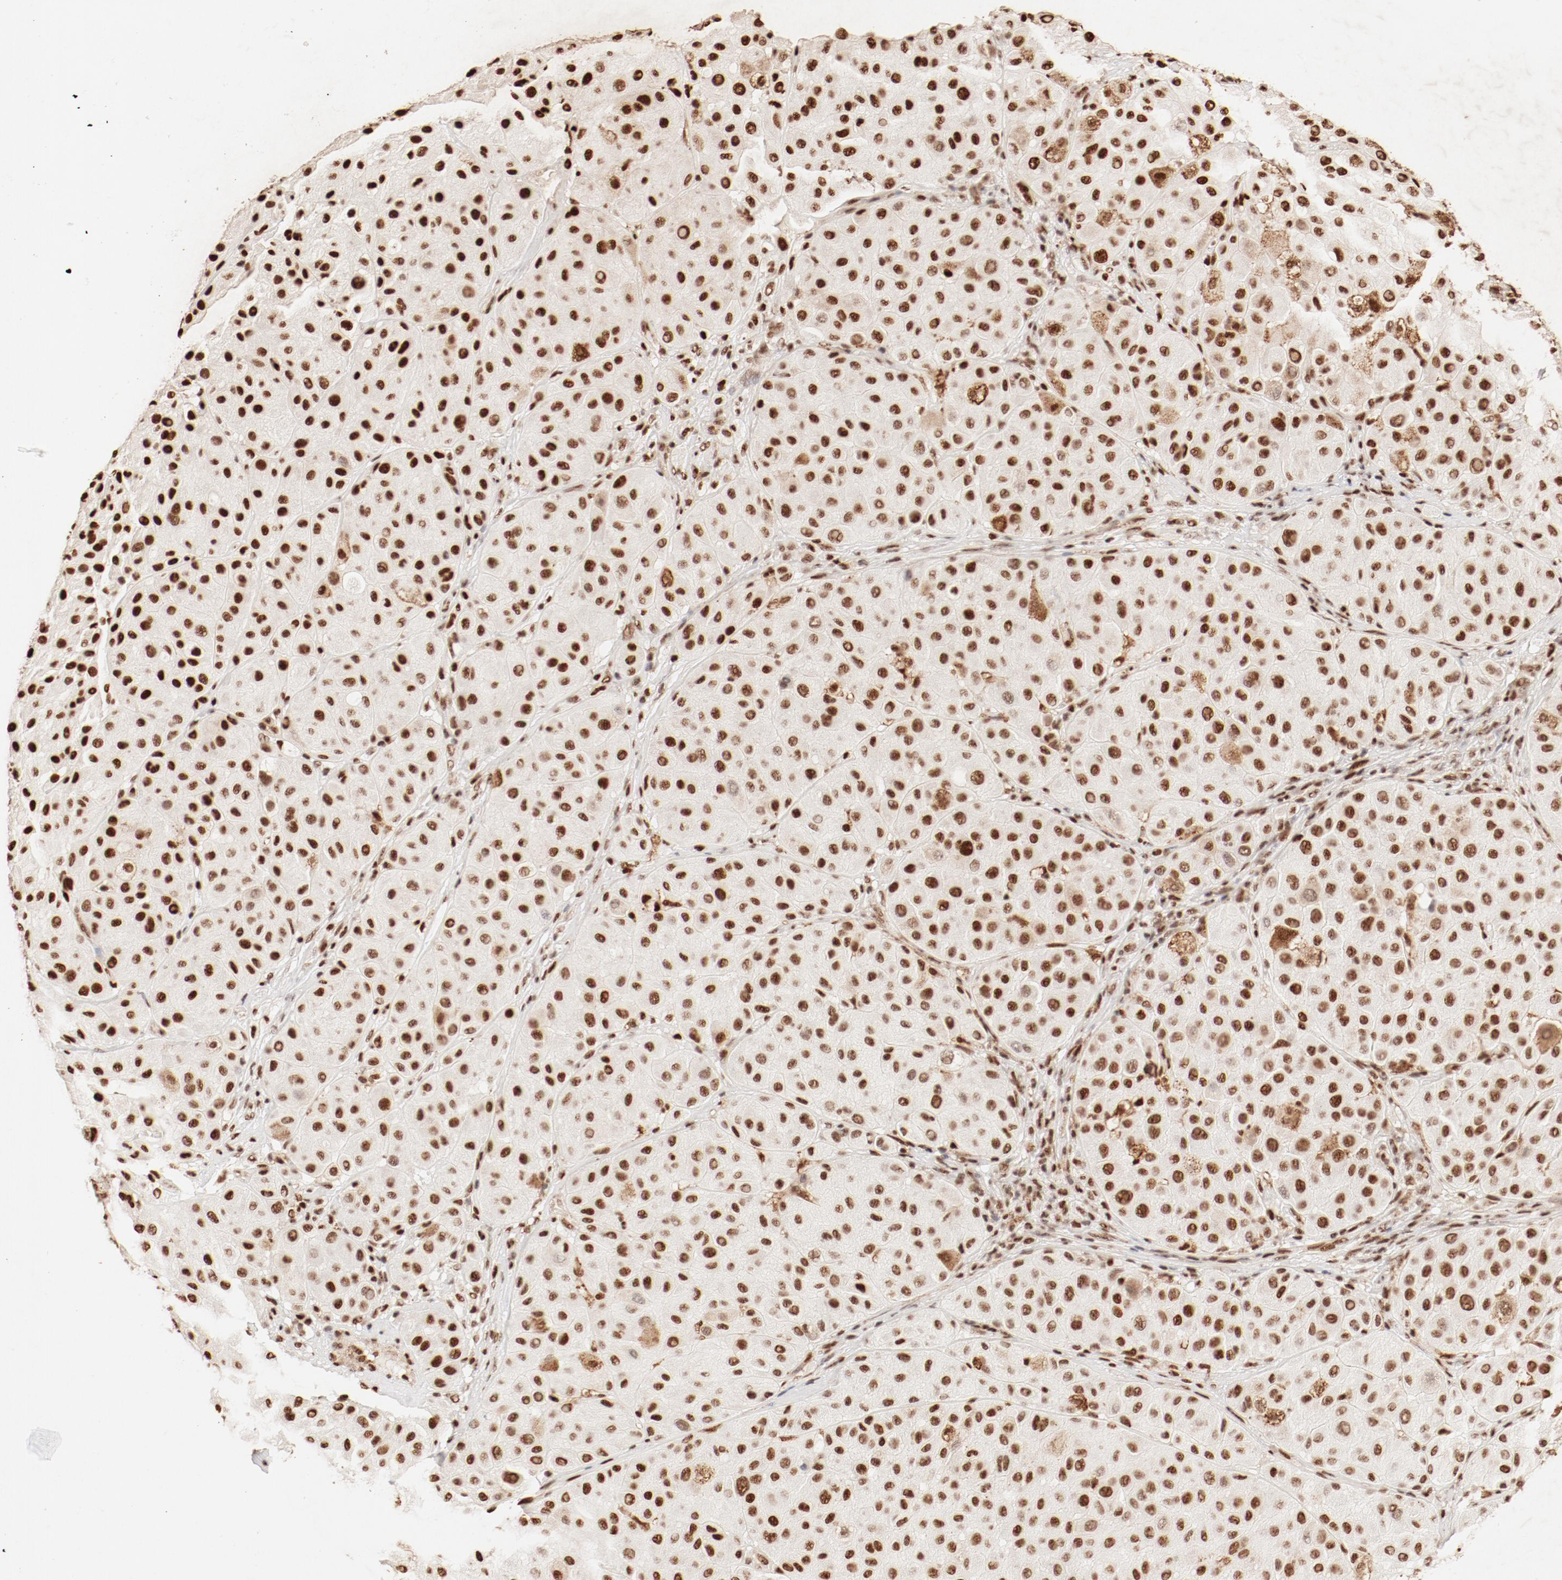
{"staining": {"intensity": "strong", "quantity": ">75%", "location": "nuclear"}, "tissue": "melanoma", "cell_type": "Tumor cells", "image_type": "cancer", "snomed": [{"axis": "morphology", "description": "Normal tissue, NOS"}, {"axis": "morphology", "description": "Malignant melanoma, Metastatic site"}, {"axis": "topography", "description": "Skin"}], "caption": "A high amount of strong nuclear positivity is present in about >75% of tumor cells in malignant melanoma (metastatic site) tissue. (Stains: DAB in brown, nuclei in blue, Microscopy: brightfield microscopy at high magnification).", "gene": "FAM50A", "patient": {"sex": "male", "age": 41}}